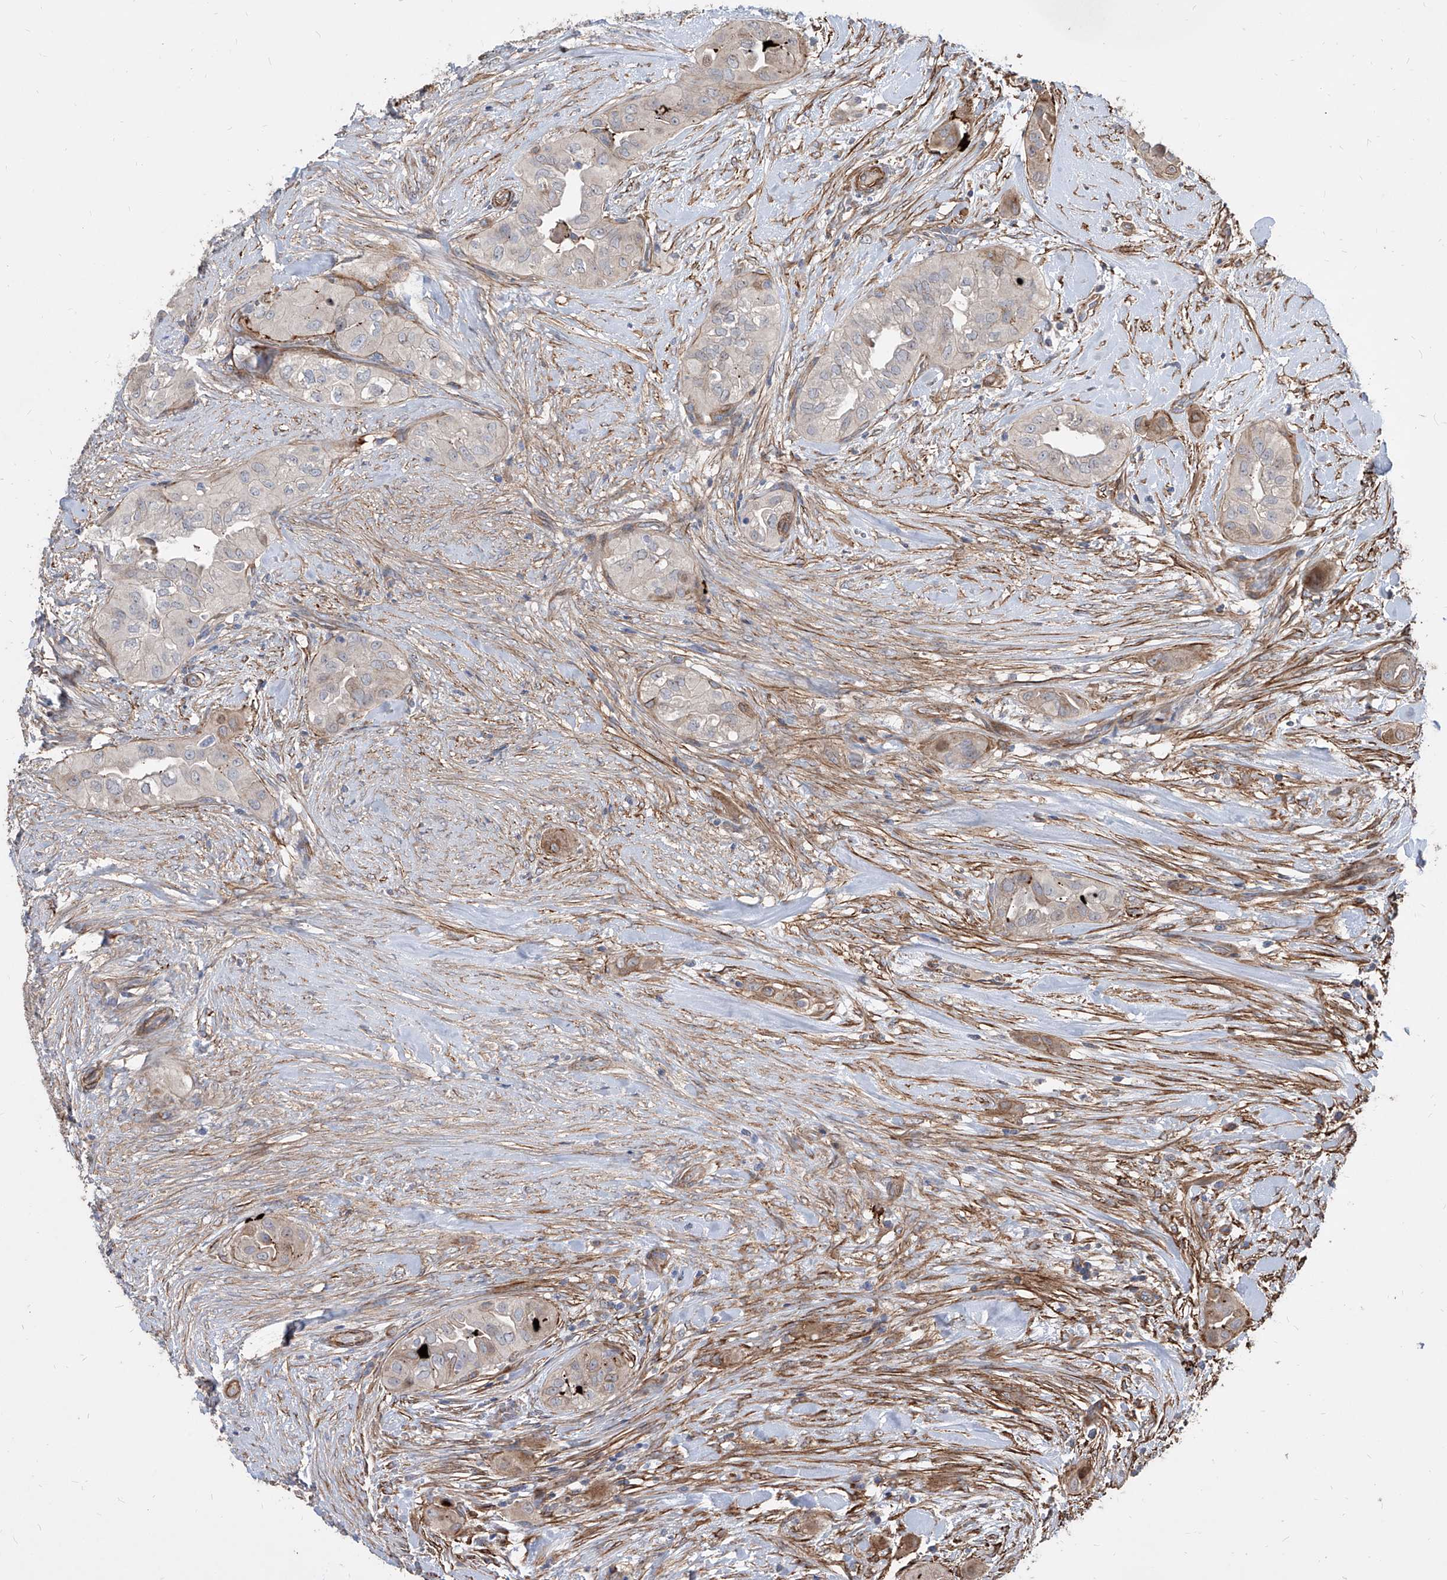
{"staining": {"intensity": "moderate", "quantity": "<25%", "location": "cytoplasmic/membranous"}, "tissue": "thyroid cancer", "cell_type": "Tumor cells", "image_type": "cancer", "snomed": [{"axis": "morphology", "description": "Papillary adenocarcinoma, NOS"}, {"axis": "topography", "description": "Thyroid gland"}], "caption": "Thyroid cancer stained with immunohistochemistry (IHC) demonstrates moderate cytoplasmic/membranous positivity in about <25% of tumor cells.", "gene": "FAM83B", "patient": {"sex": "female", "age": 59}}